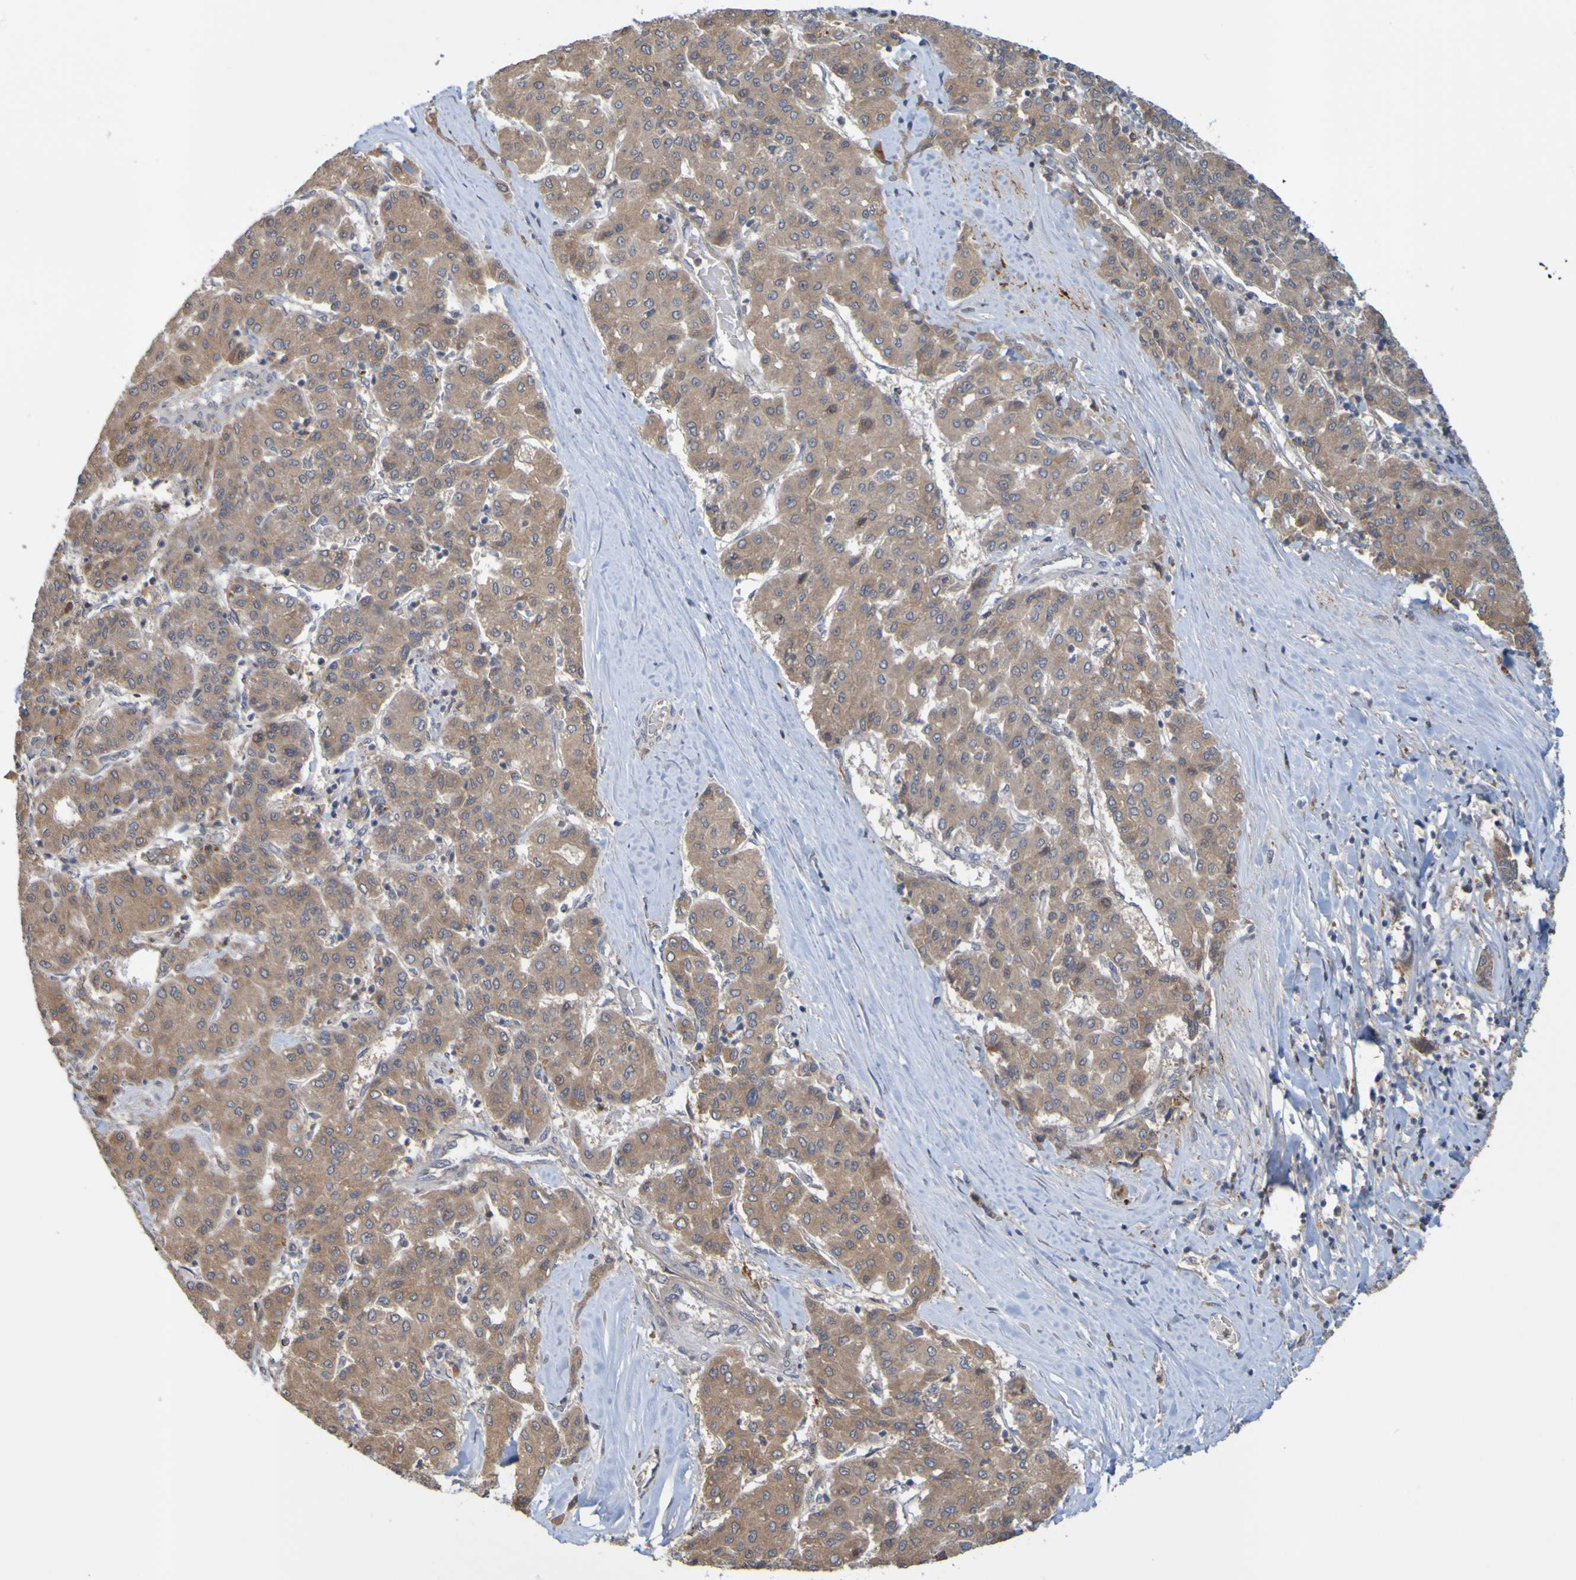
{"staining": {"intensity": "moderate", "quantity": ">75%", "location": "cytoplasmic/membranous"}, "tissue": "liver cancer", "cell_type": "Tumor cells", "image_type": "cancer", "snomed": [{"axis": "morphology", "description": "Carcinoma, Hepatocellular, NOS"}, {"axis": "topography", "description": "Liver"}], "caption": "The photomicrograph reveals a brown stain indicating the presence of a protein in the cytoplasmic/membranous of tumor cells in hepatocellular carcinoma (liver).", "gene": "NAV2", "patient": {"sex": "male", "age": 65}}